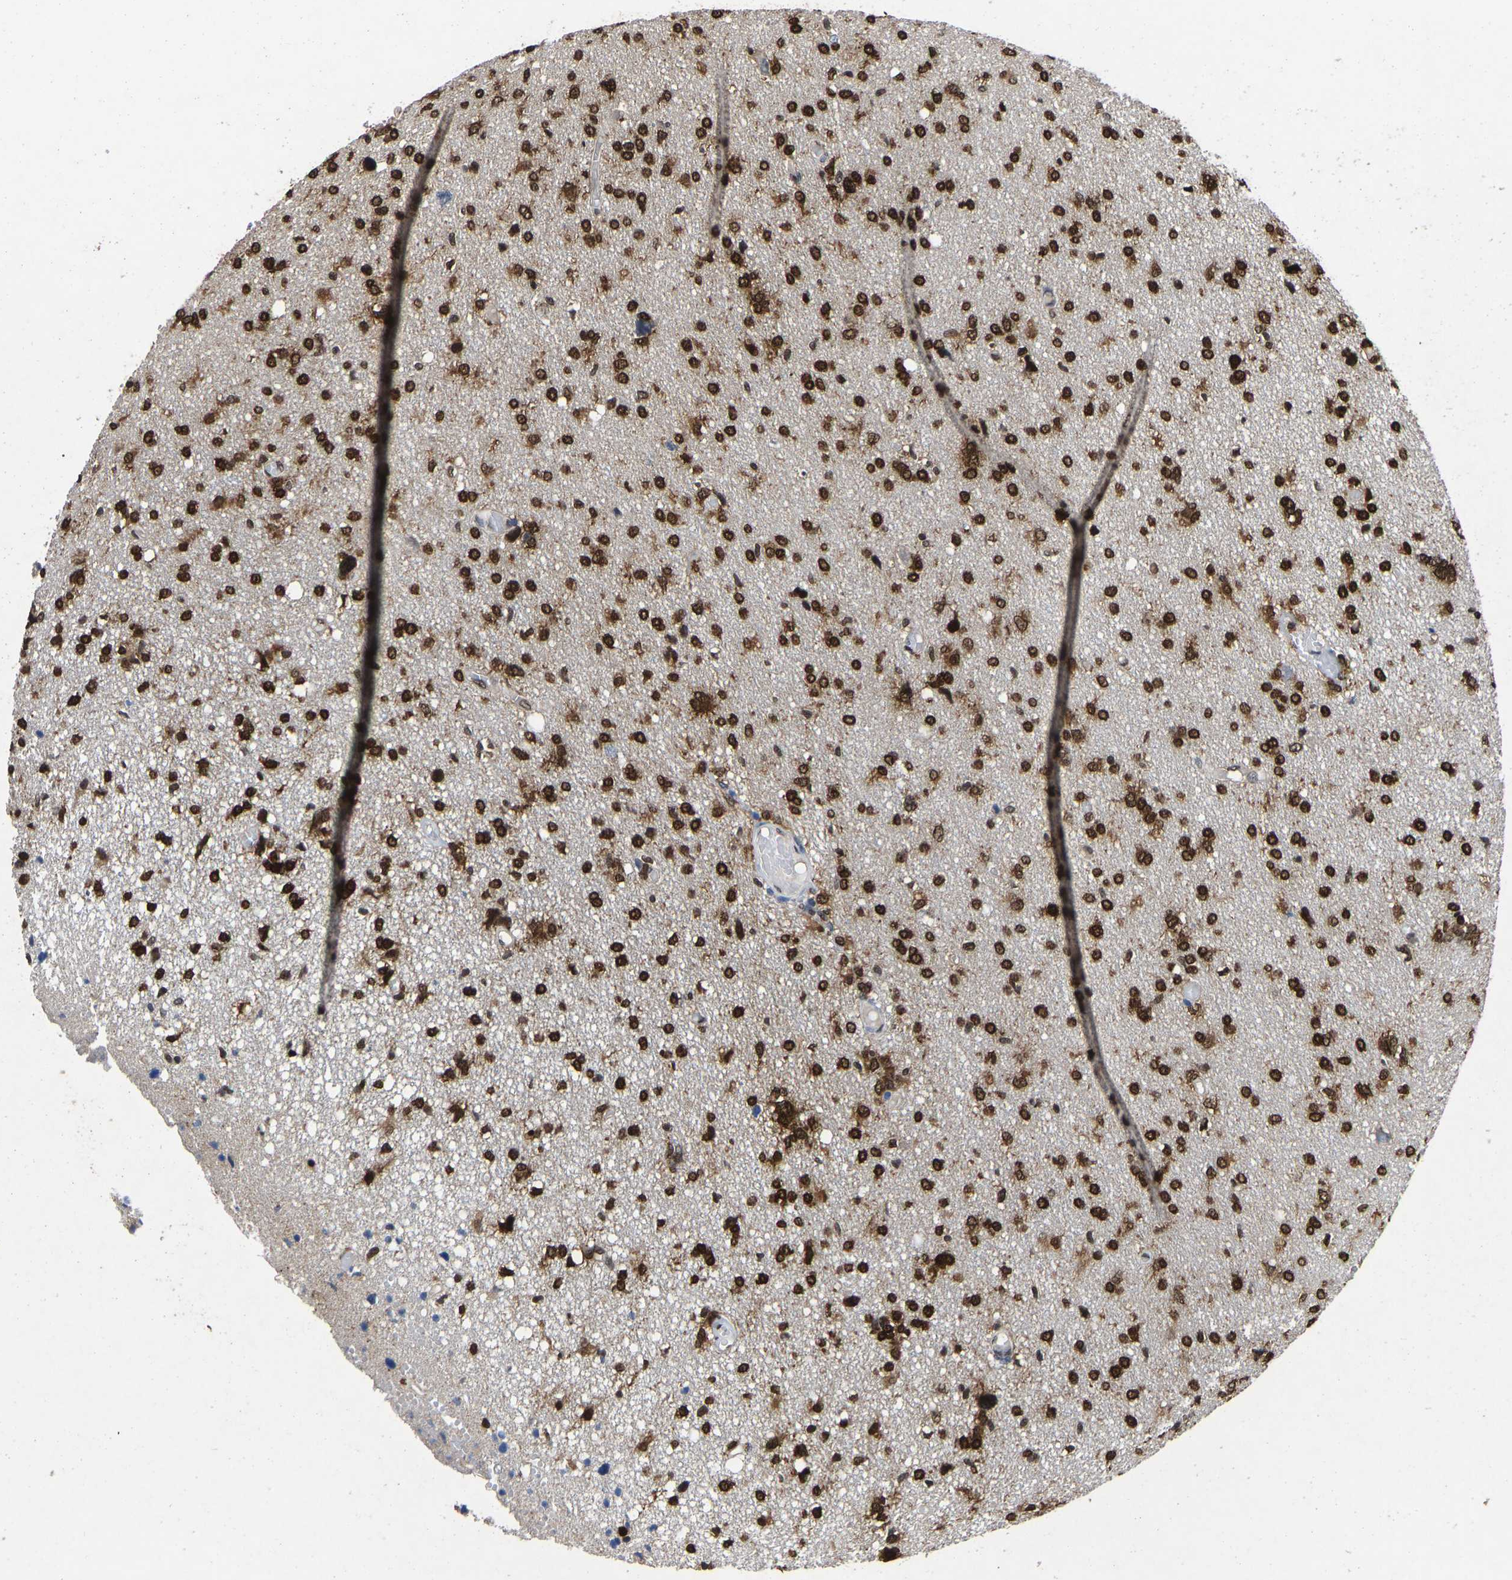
{"staining": {"intensity": "strong", "quantity": ">75%", "location": "nuclear"}, "tissue": "glioma", "cell_type": "Tumor cells", "image_type": "cancer", "snomed": [{"axis": "morphology", "description": "Glioma, malignant, High grade"}, {"axis": "topography", "description": "Brain"}], "caption": "Immunohistochemistry (DAB) staining of malignant high-grade glioma demonstrates strong nuclear protein expression in approximately >75% of tumor cells.", "gene": "QKI", "patient": {"sex": "female", "age": 59}}